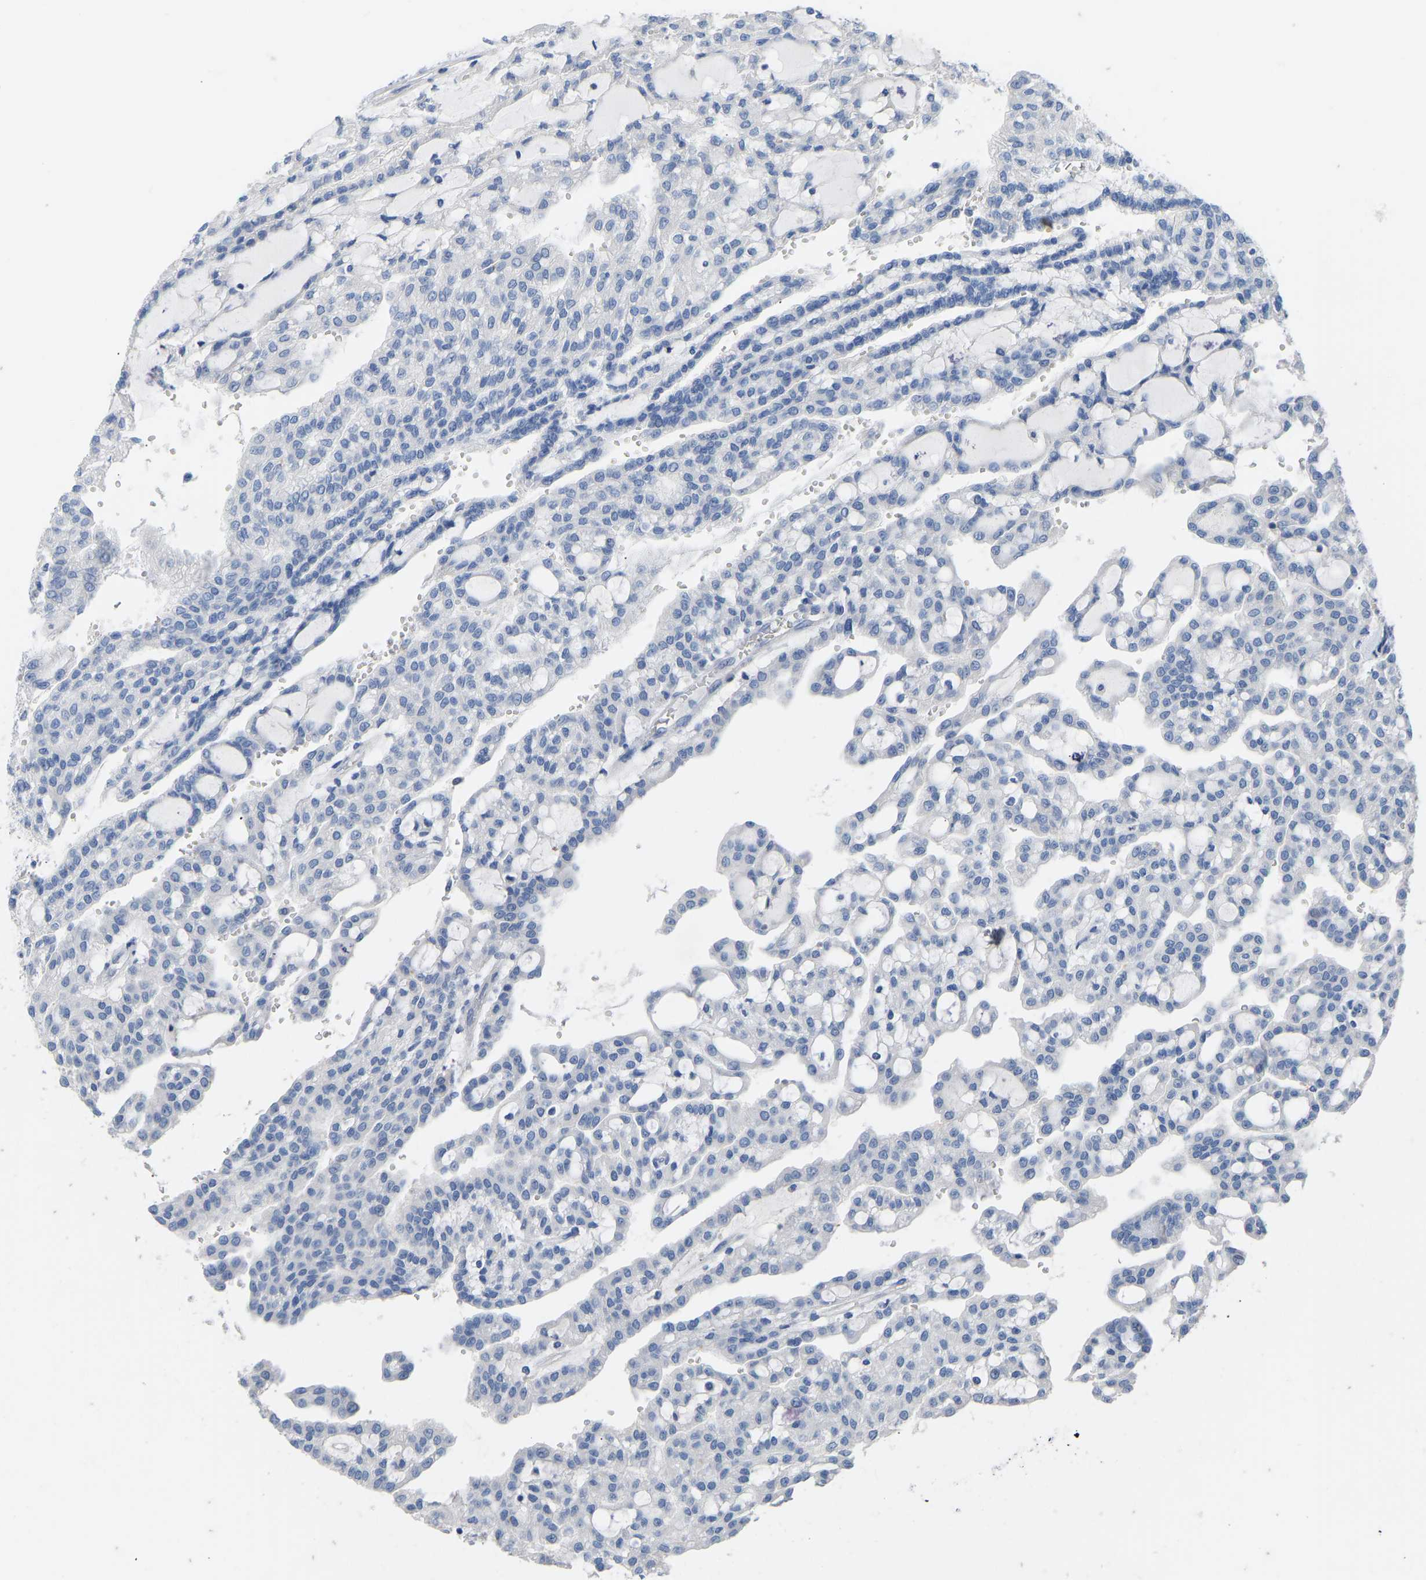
{"staining": {"intensity": "negative", "quantity": "none", "location": "none"}, "tissue": "renal cancer", "cell_type": "Tumor cells", "image_type": "cancer", "snomed": [{"axis": "morphology", "description": "Adenocarcinoma, NOS"}, {"axis": "topography", "description": "Kidney"}], "caption": "Protein analysis of adenocarcinoma (renal) exhibits no significant positivity in tumor cells.", "gene": "OLIG2", "patient": {"sex": "male", "age": 63}}